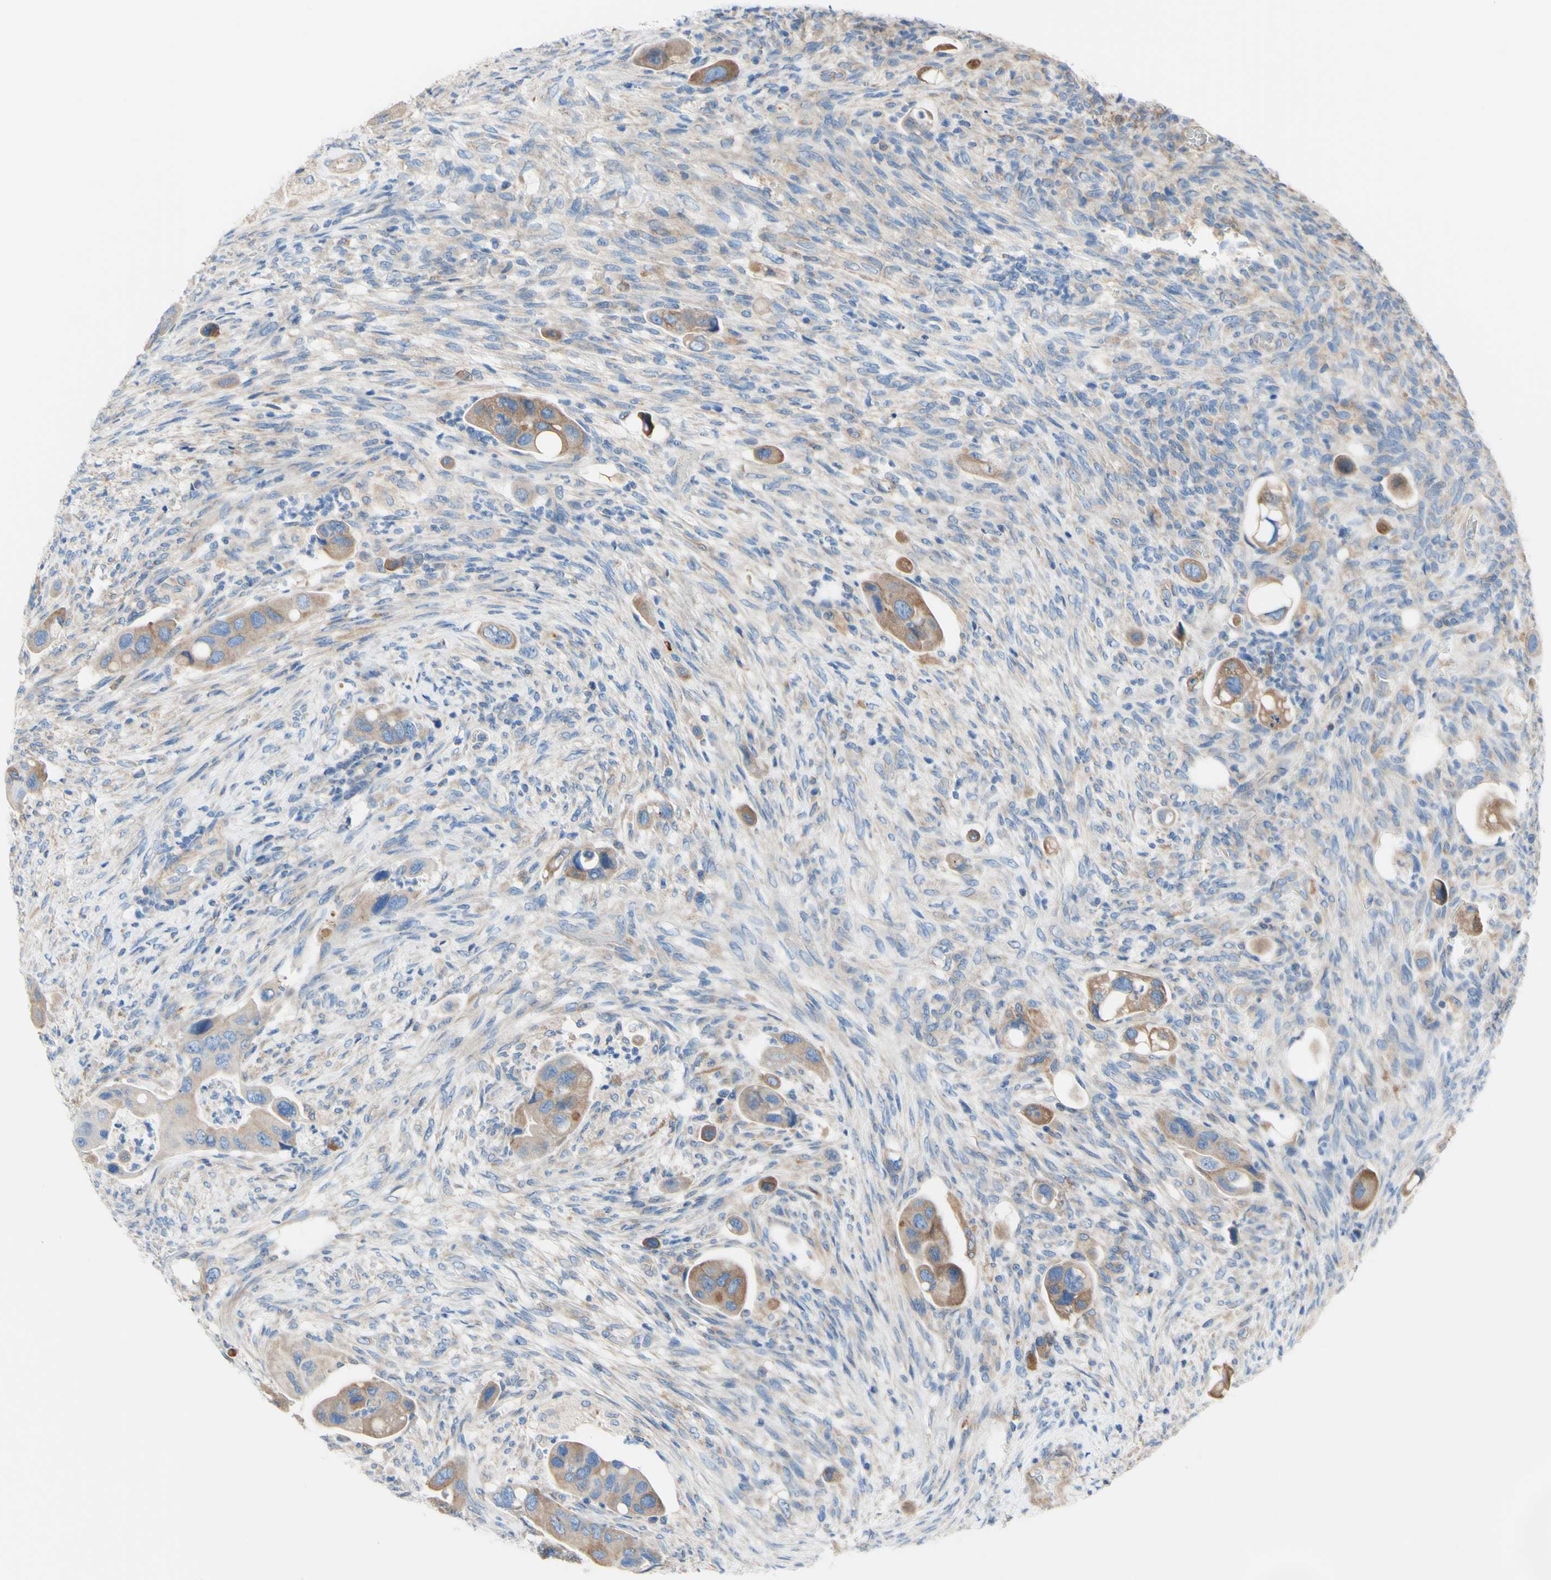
{"staining": {"intensity": "moderate", "quantity": "25%-75%", "location": "cytoplasmic/membranous"}, "tissue": "colorectal cancer", "cell_type": "Tumor cells", "image_type": "cancer", "snomed": [{"axis": "morphology", "description": "Adenocarcinoma, NOS"}, {"axis": "topography", "description": "Rectum"}], "caption": "Immunohistochemistry (IHC) image of adenocarcinoma (colorectal) stained for a protein (brown), which shows medium levels of moderate cytoplasmic/membranous staining in approximately 25%-75% of tumor cells.", "gene": "RETREG2", "patient": {"sex": "female", "age": 57}}